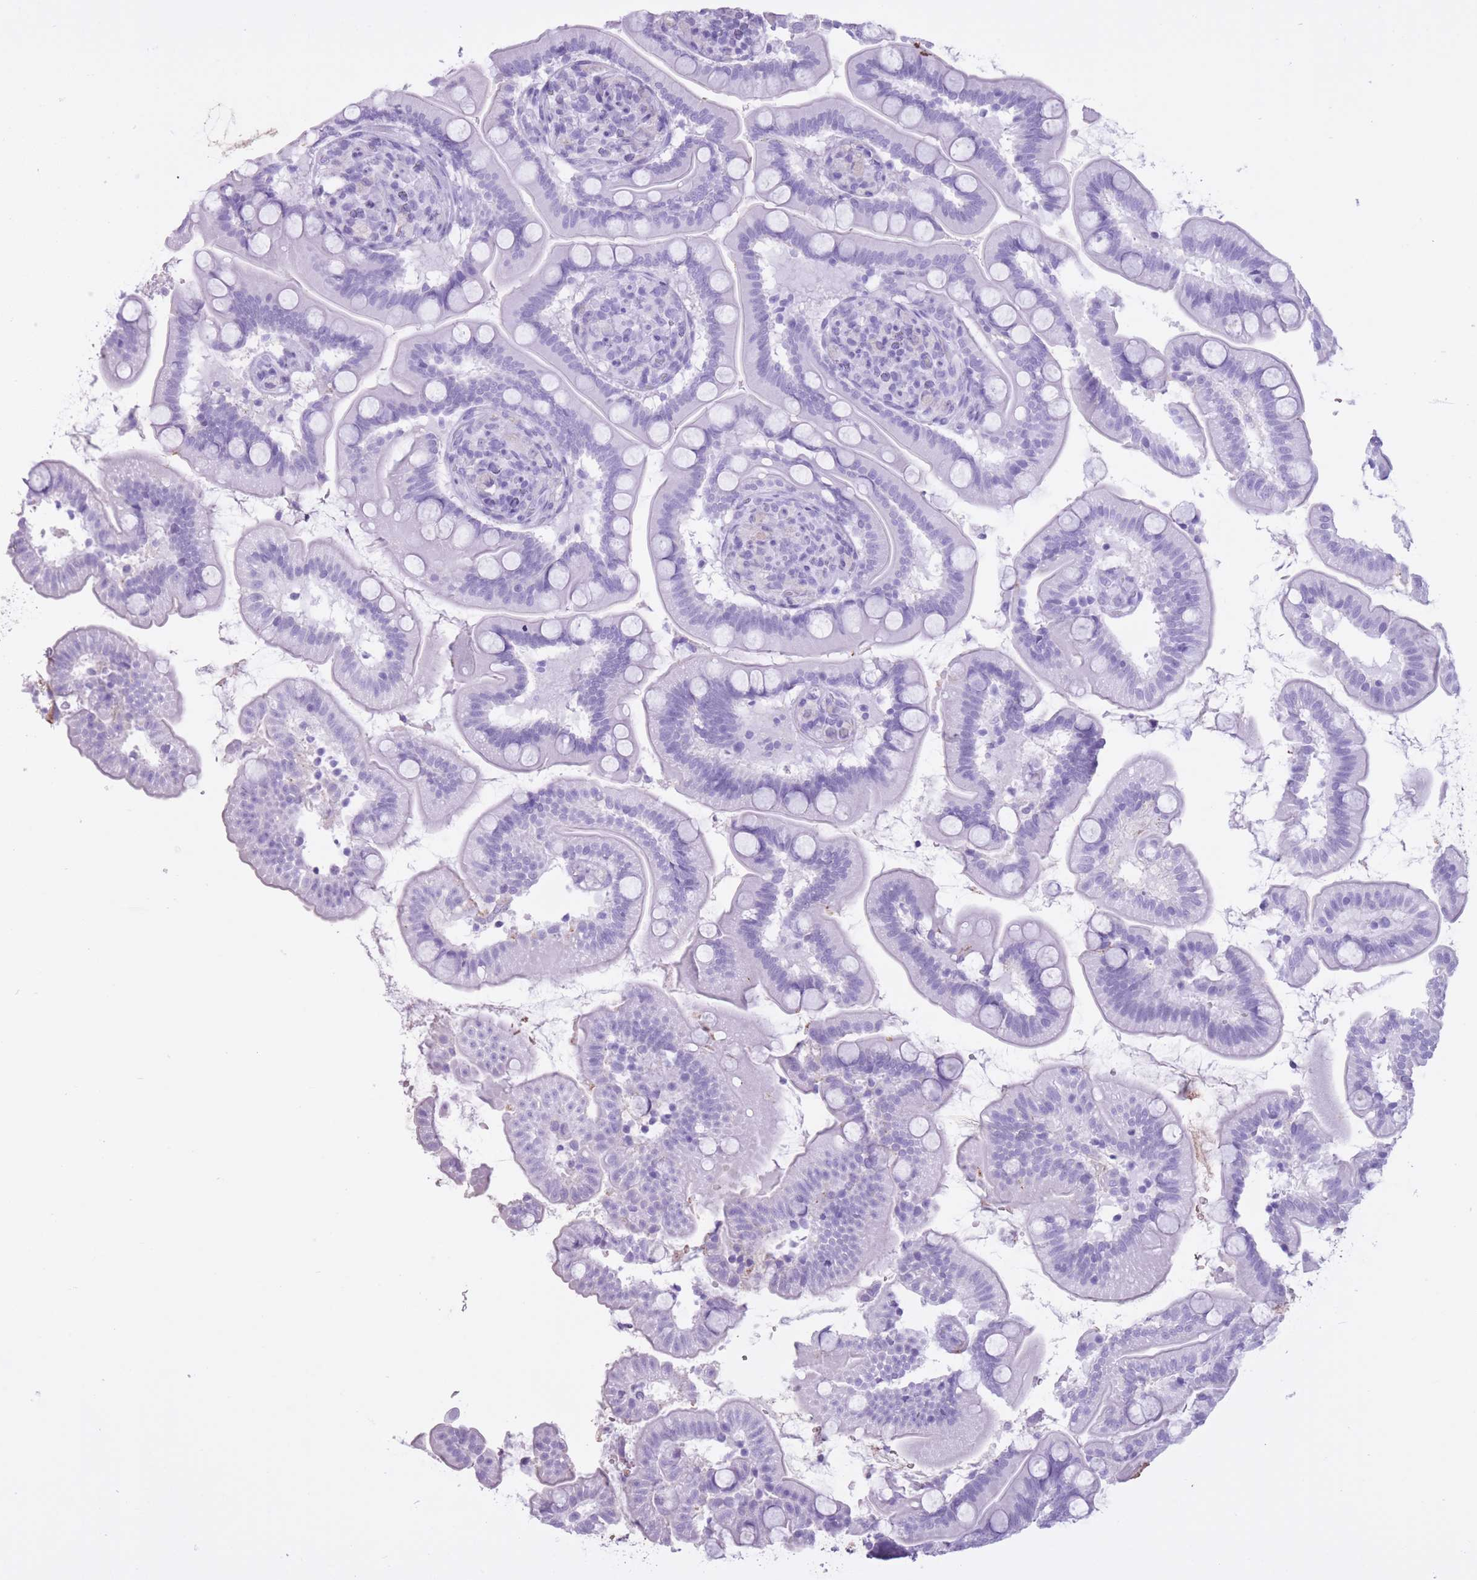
{"staining": {"intensity": "negative", "quantity": "none", "location": "none"}, "tissue": "small intestine", "cell_type": "Glandular cells", "image_type": "normal", "snomed": [{"axis": "morphology", "description": "Normal tissue, NOS"}, {"axis": "topography", "description": "Small intestine"}], "caption": "An image of small intestine stained for a protein shows no brown staining in glandular cells. (DAB (3,3'-diaminobenzidine) immunohistochemistry (IHC) with hematoxylin counter stain).", "gene": "AP3S1", "patient": {"sex": "female", "age": 64}}